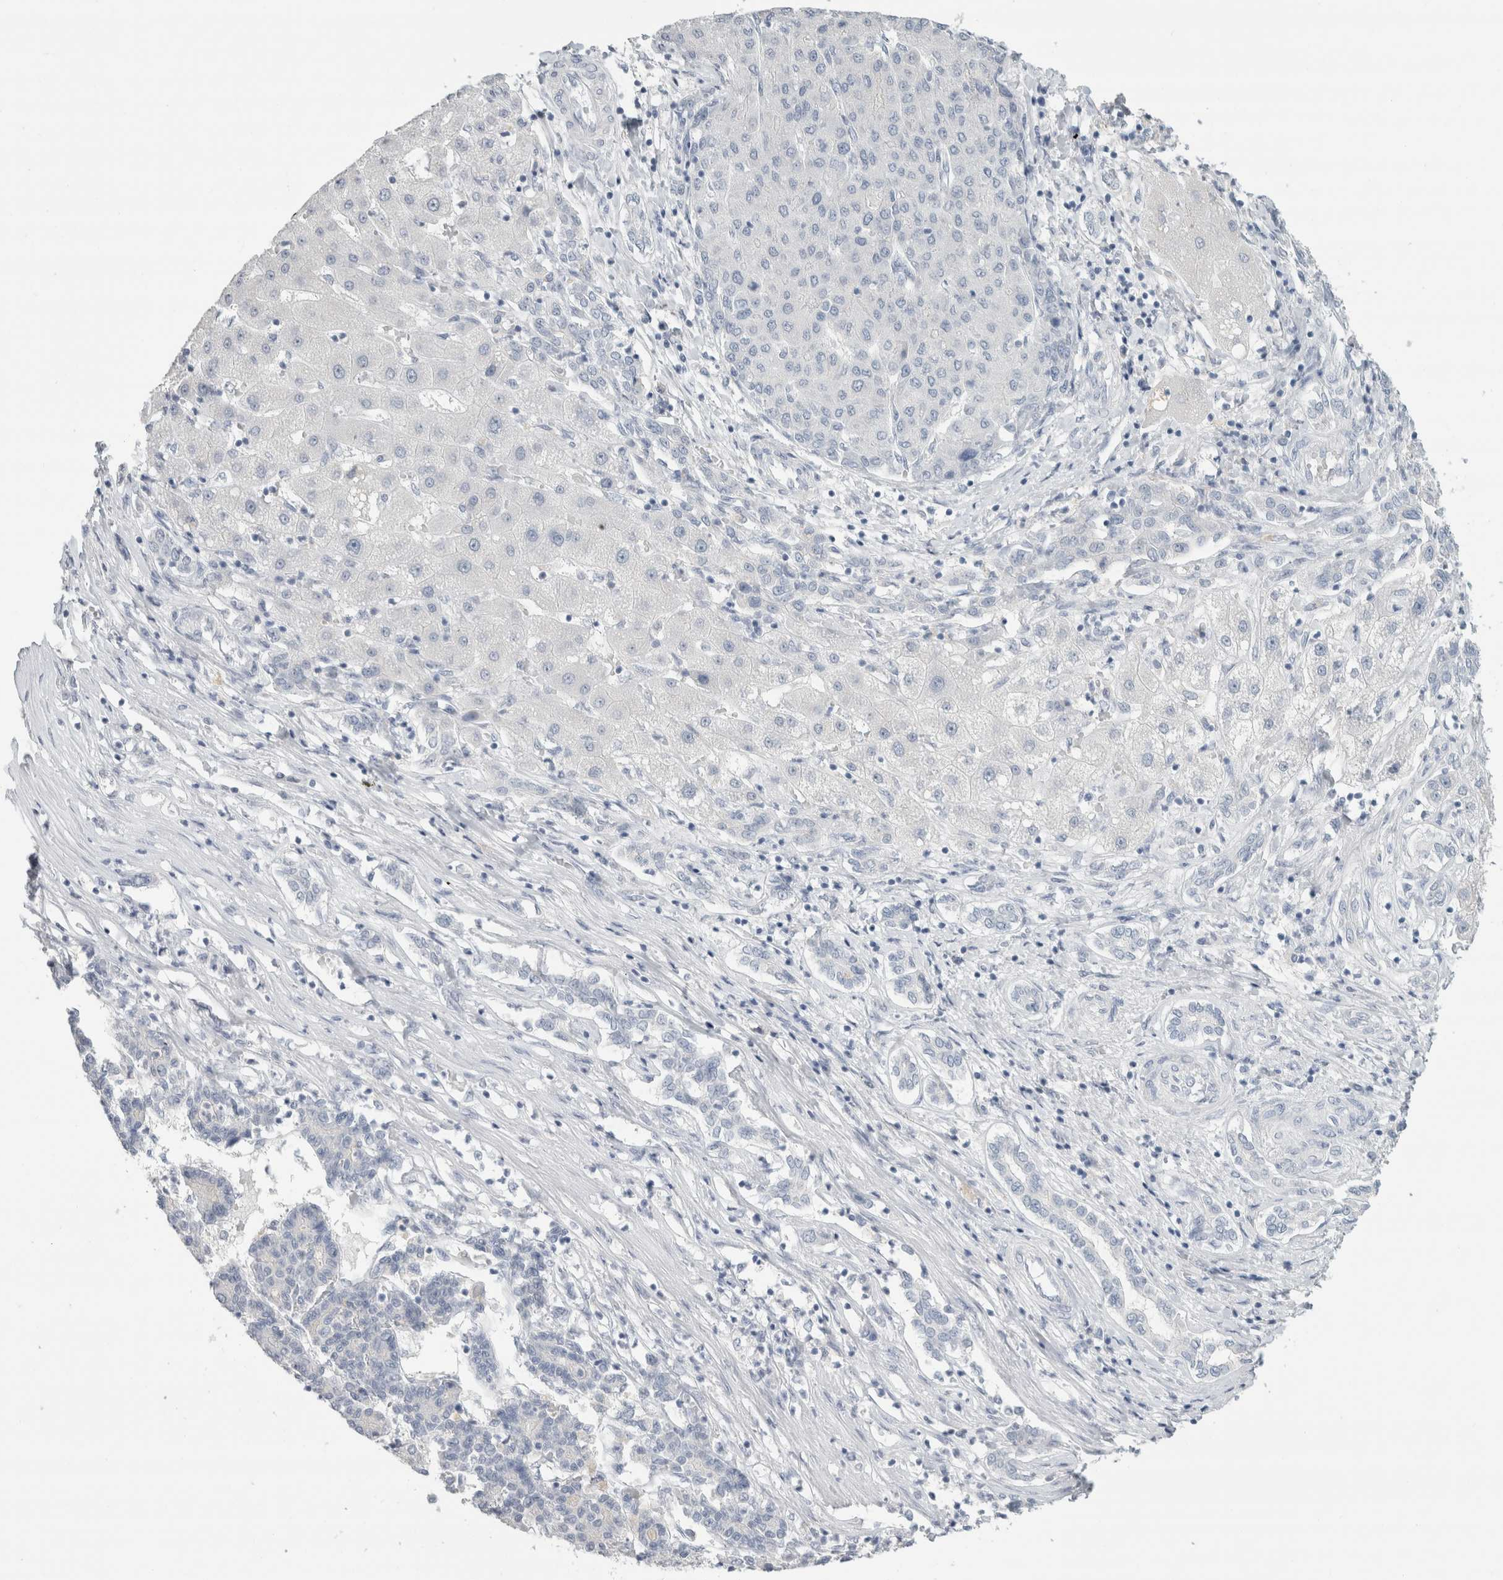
{"staining": {"intensity": "negative", "quantity": "none", "location": "none"}, "tissue": "liver cancer", "cell_type": "Tumor cells", "image_type": "cancer", "snomed": [{"axis": "morphology", "description": "Carcinoma, Hepatocellular, NOS"}, {"axis": "topography", "description": "Liver"}], "caption": "Human liver hepatocellular carcinoma stained for a protein using immunohistochemistry (IHC) exhibits no expression in tumor cells.", "gene": "SLC6A1", "patient": {"sex": "male", "age": 65}}